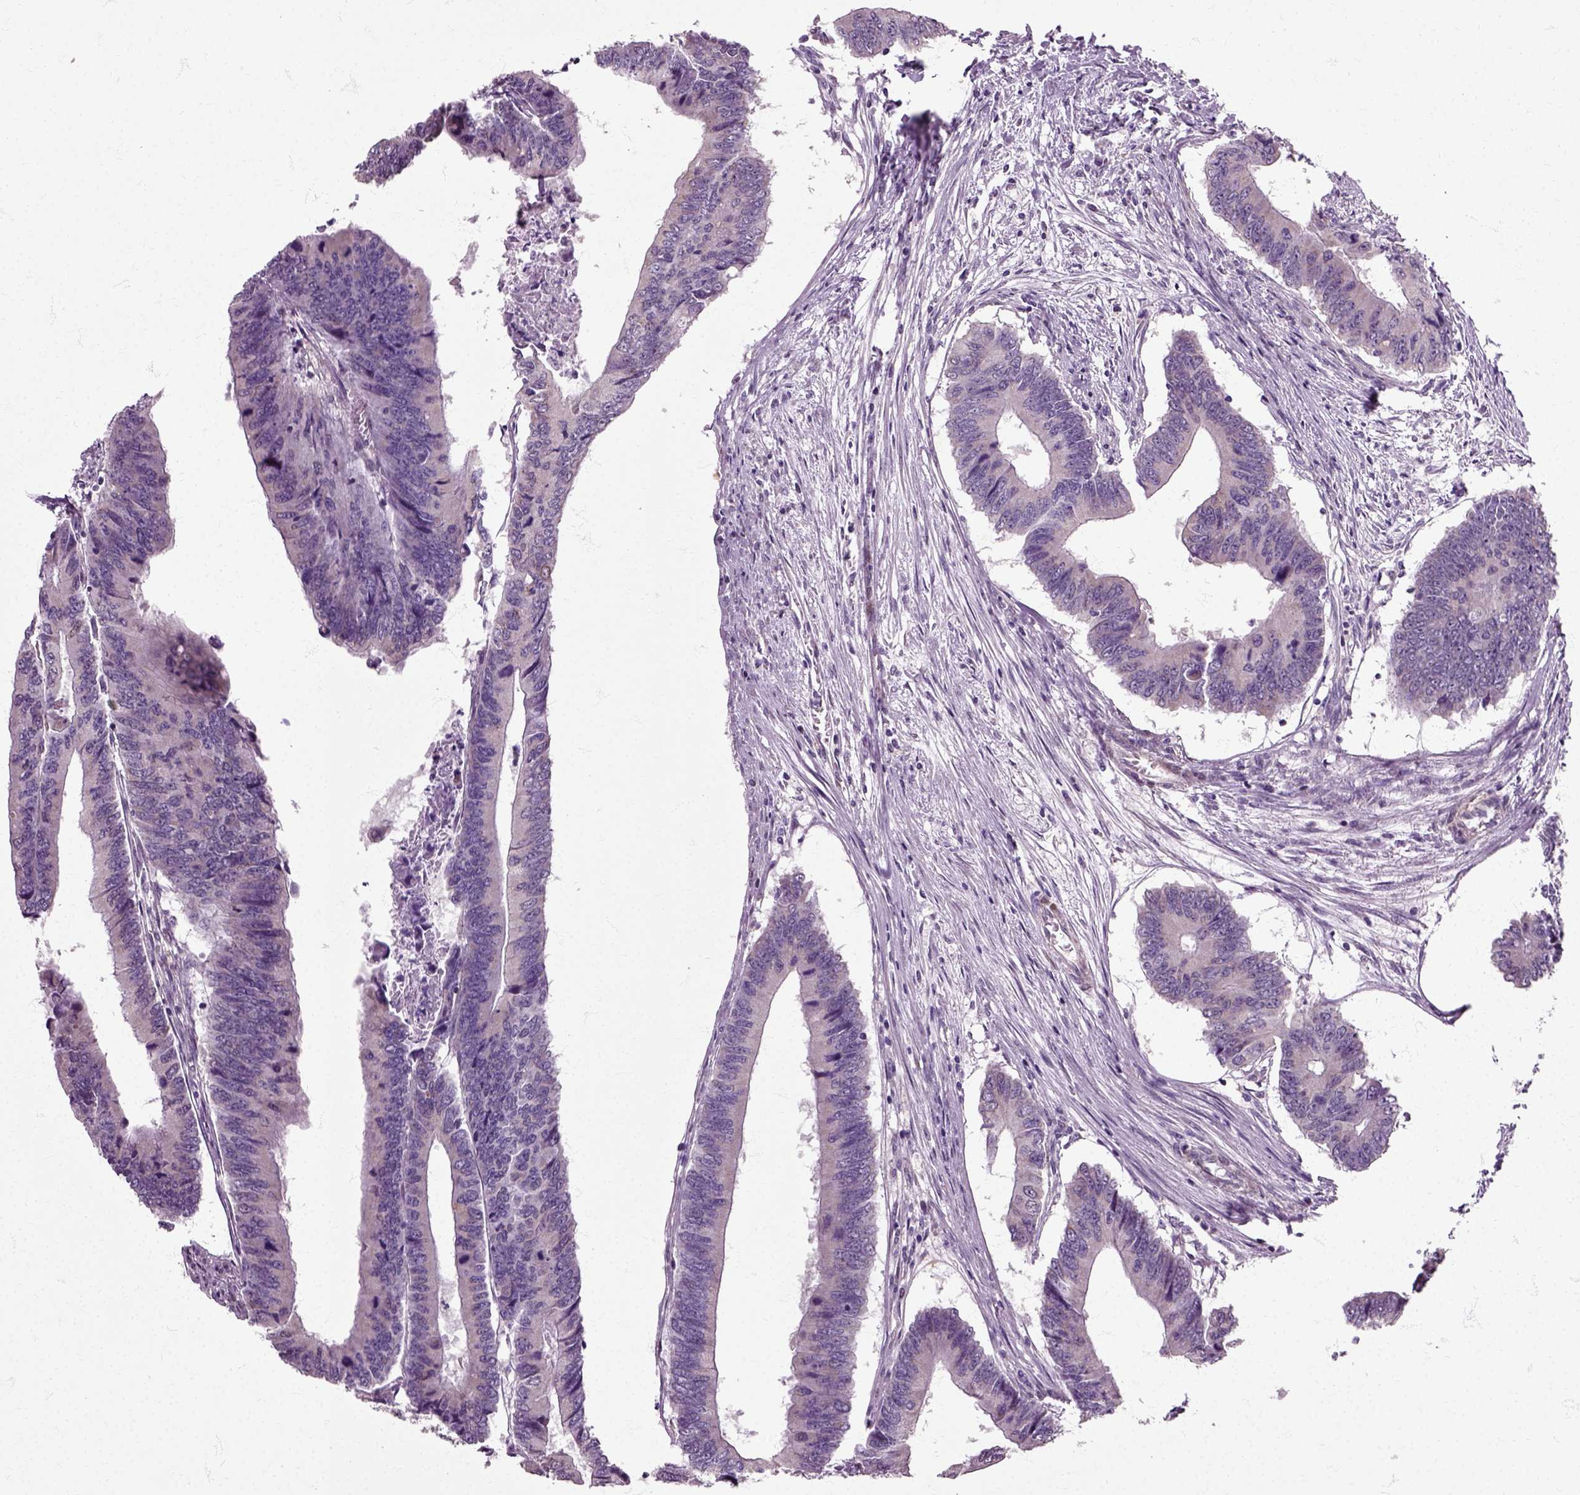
{"staining": {"intensity": "negative", "quantity": "none", "location": "none"}, "tissue": "colorectal cancer", "cell_type": "Tumor cells", "image_type": "cancer", "snomed": [{"axis": "morphology", "description": "Adenocarcinoma, NOS"}, {"axis": "topography", "description": "Colon"}], "caption": "A histopathology image of human colorectal cancer is negative for staining in tumor cells. (DAB IHC, high magnification).", "gene": "HSPA2", "patient": {"sex": "male", "age": 53}}